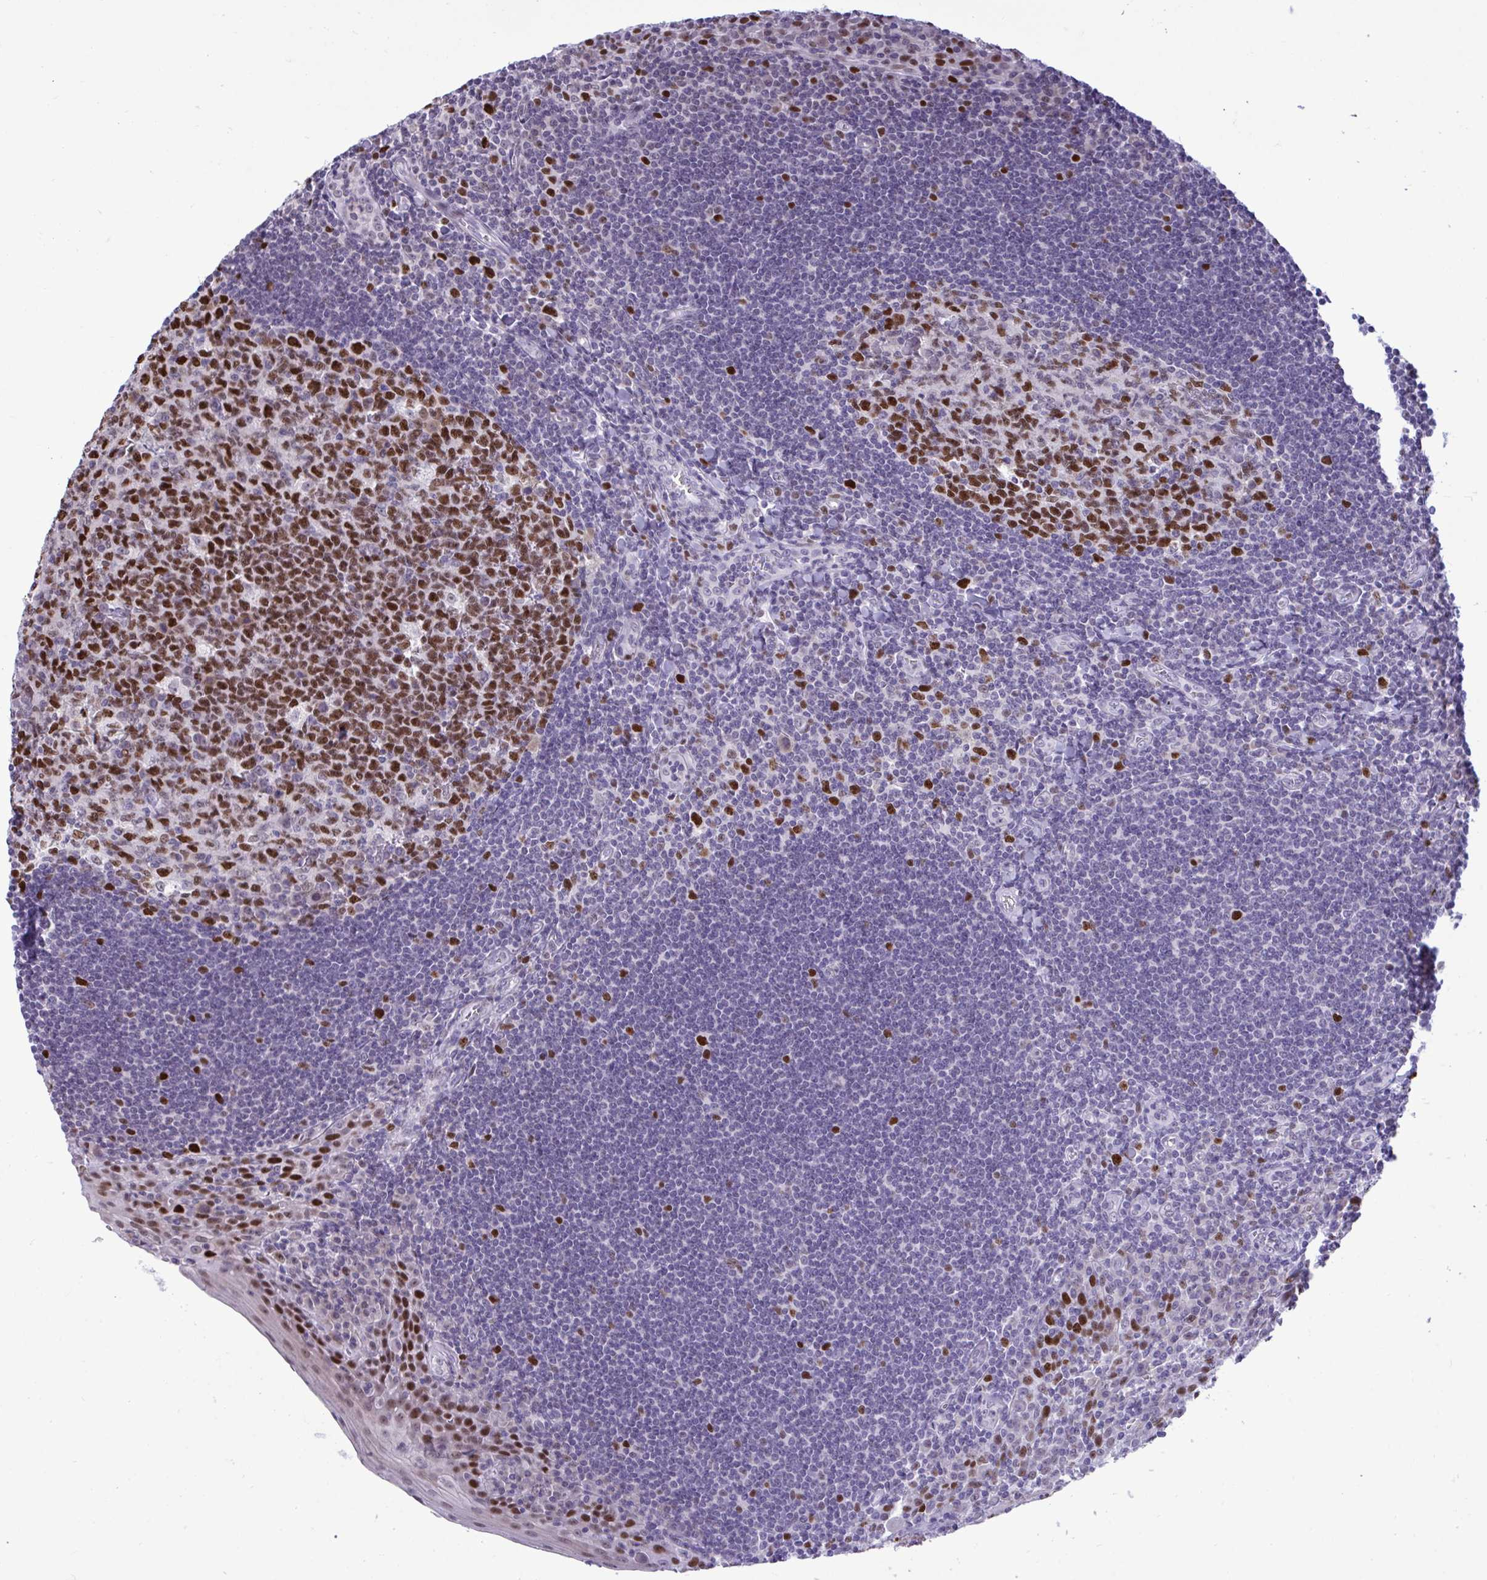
{"staining": {"intensity": "strong", "quantity": "25%-75%", "location": "nuclear"}, "tissue": "tonsil", "cell_type": "Germinal center cells", "image_type": "normal", "snomed": [{"axis": "morphology", "description": "Normal tissue, NOS"}, {"axis": "topography", "description": "Tonsil"}], "caption": "Strong nuclear staining for a protein is seen in about 25%-75% of germinal center cells of benign tonsil using IHC.", "gene": "C1QL2", "patient": {"sex": "male", "age": 27}}